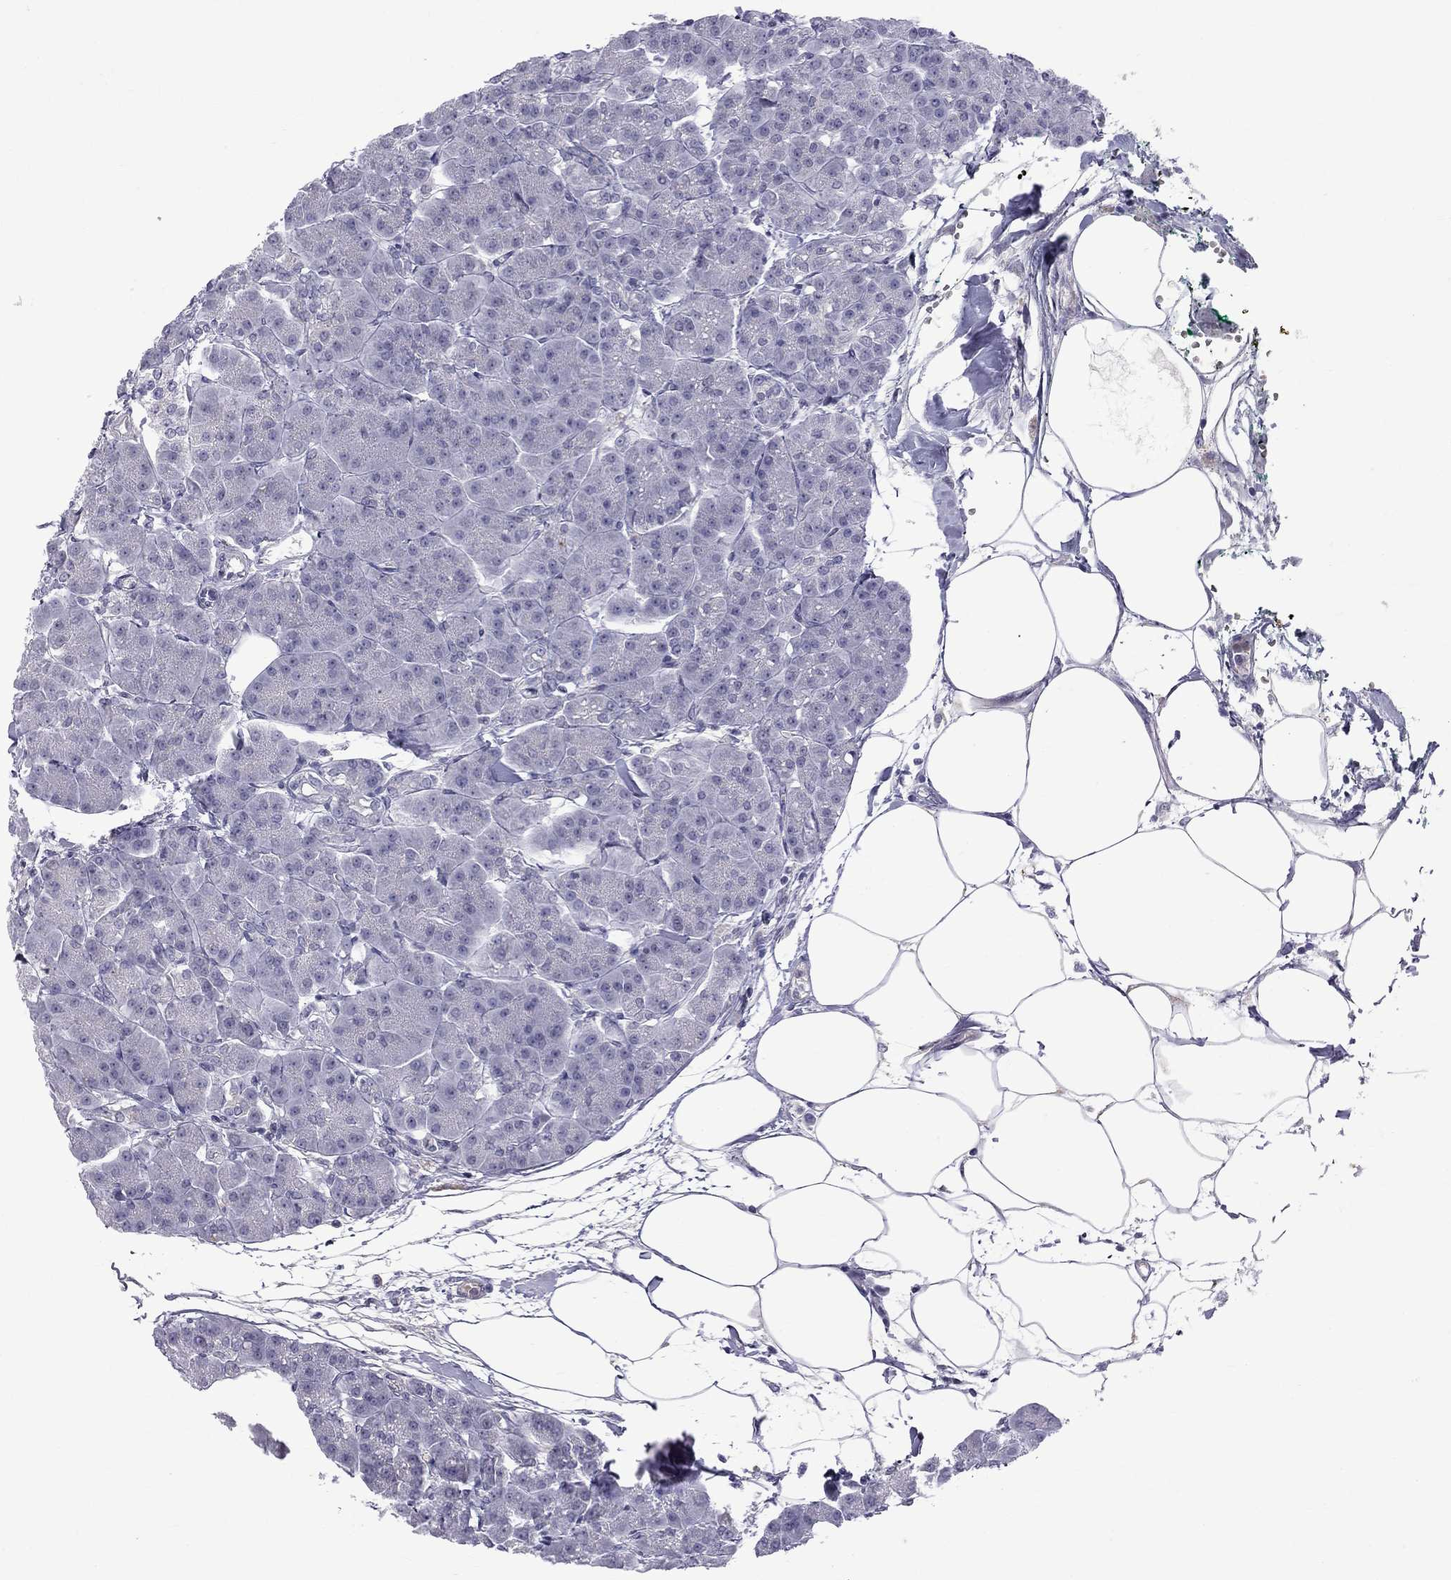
{"staining": {"intensity": "negative", "quantity": "none", "location": "none"}, "tissue": "pancreas", "cell_type": "Exocrine glandular cells", "image_type": "normal", "snomed": [{"axis": "morphology", "description": "Normal tissue, NOS"}, {"axis": "topography", "description": "Adipose tissue"}, {"axis": "topography", "description": "Pancreas"}, {"axis": "topography", "description": "Peripheral nerve tissue"}], "caption": "This is a image of immunohistochemistry (IHC) staining of benign pancreas, which shows no positivity in exocrine glandular cells. Brightfield microscopy of IHC stained with DAB (3,3'-diaminobenzidine) (brown) and hematoxylin (blue), captured at high magnification.", "gene": "RTL9", "patient": {"sex": "female", "age": 58}}